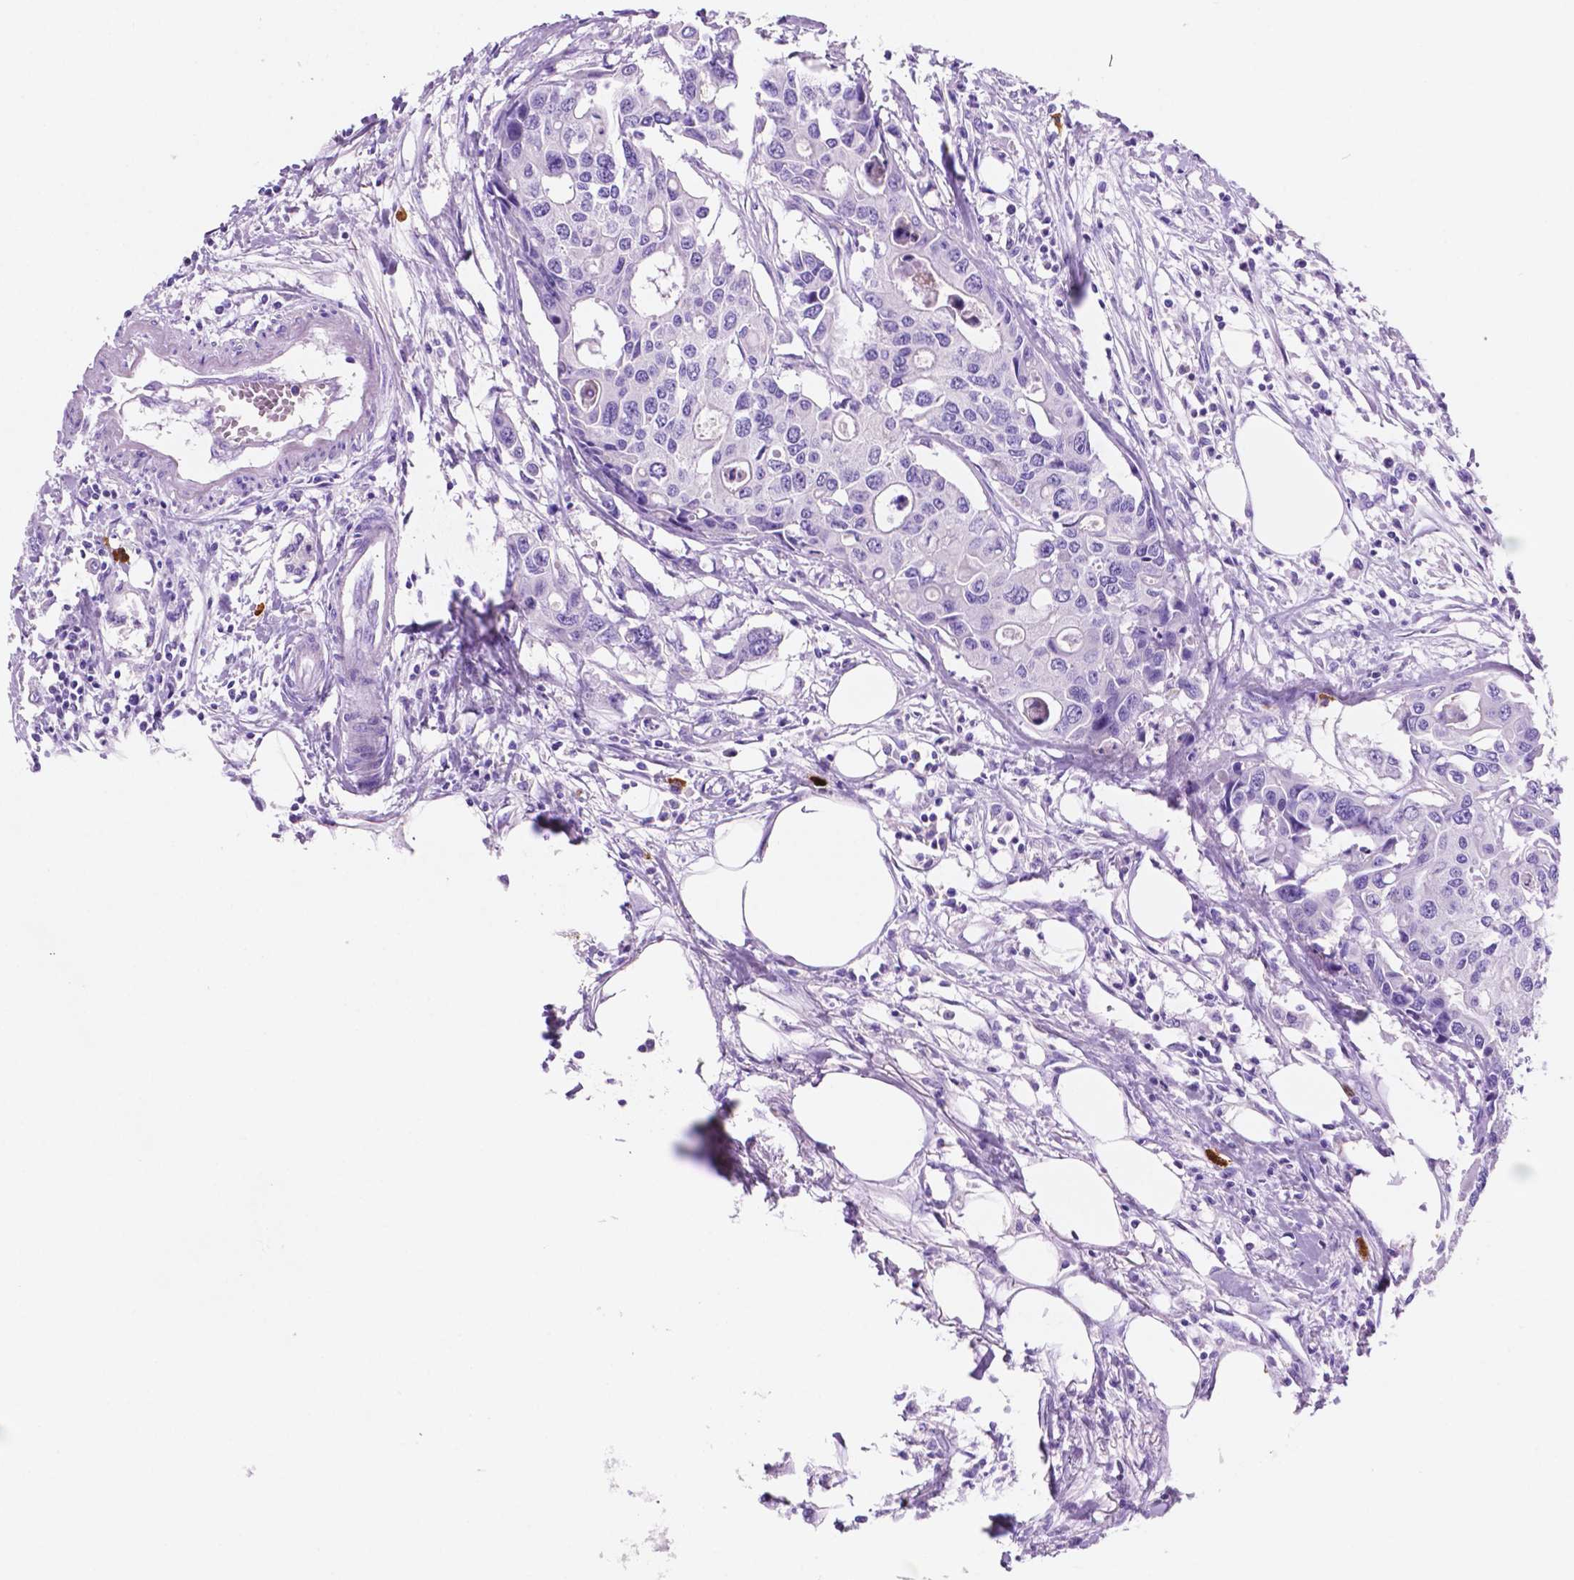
{"staining": {"intensity": "negative", "quantity": "none", "location": "none"}, "tissue": "colorectal cancer", "cell_type": "Tumor cells", "image_type": "cancer", "snomed": [{"axis": "morphology", "description": "Adenocarcinoma, NOS"}, {"axis": "topography", "description": "Colon"}], "caption": "A histopathology image of human colorectal cancer (adenocarcinoma) is negative for staining in tumor cells.", "gene": "FOXB2", "patient": {"sex": "male", "age": 77}}